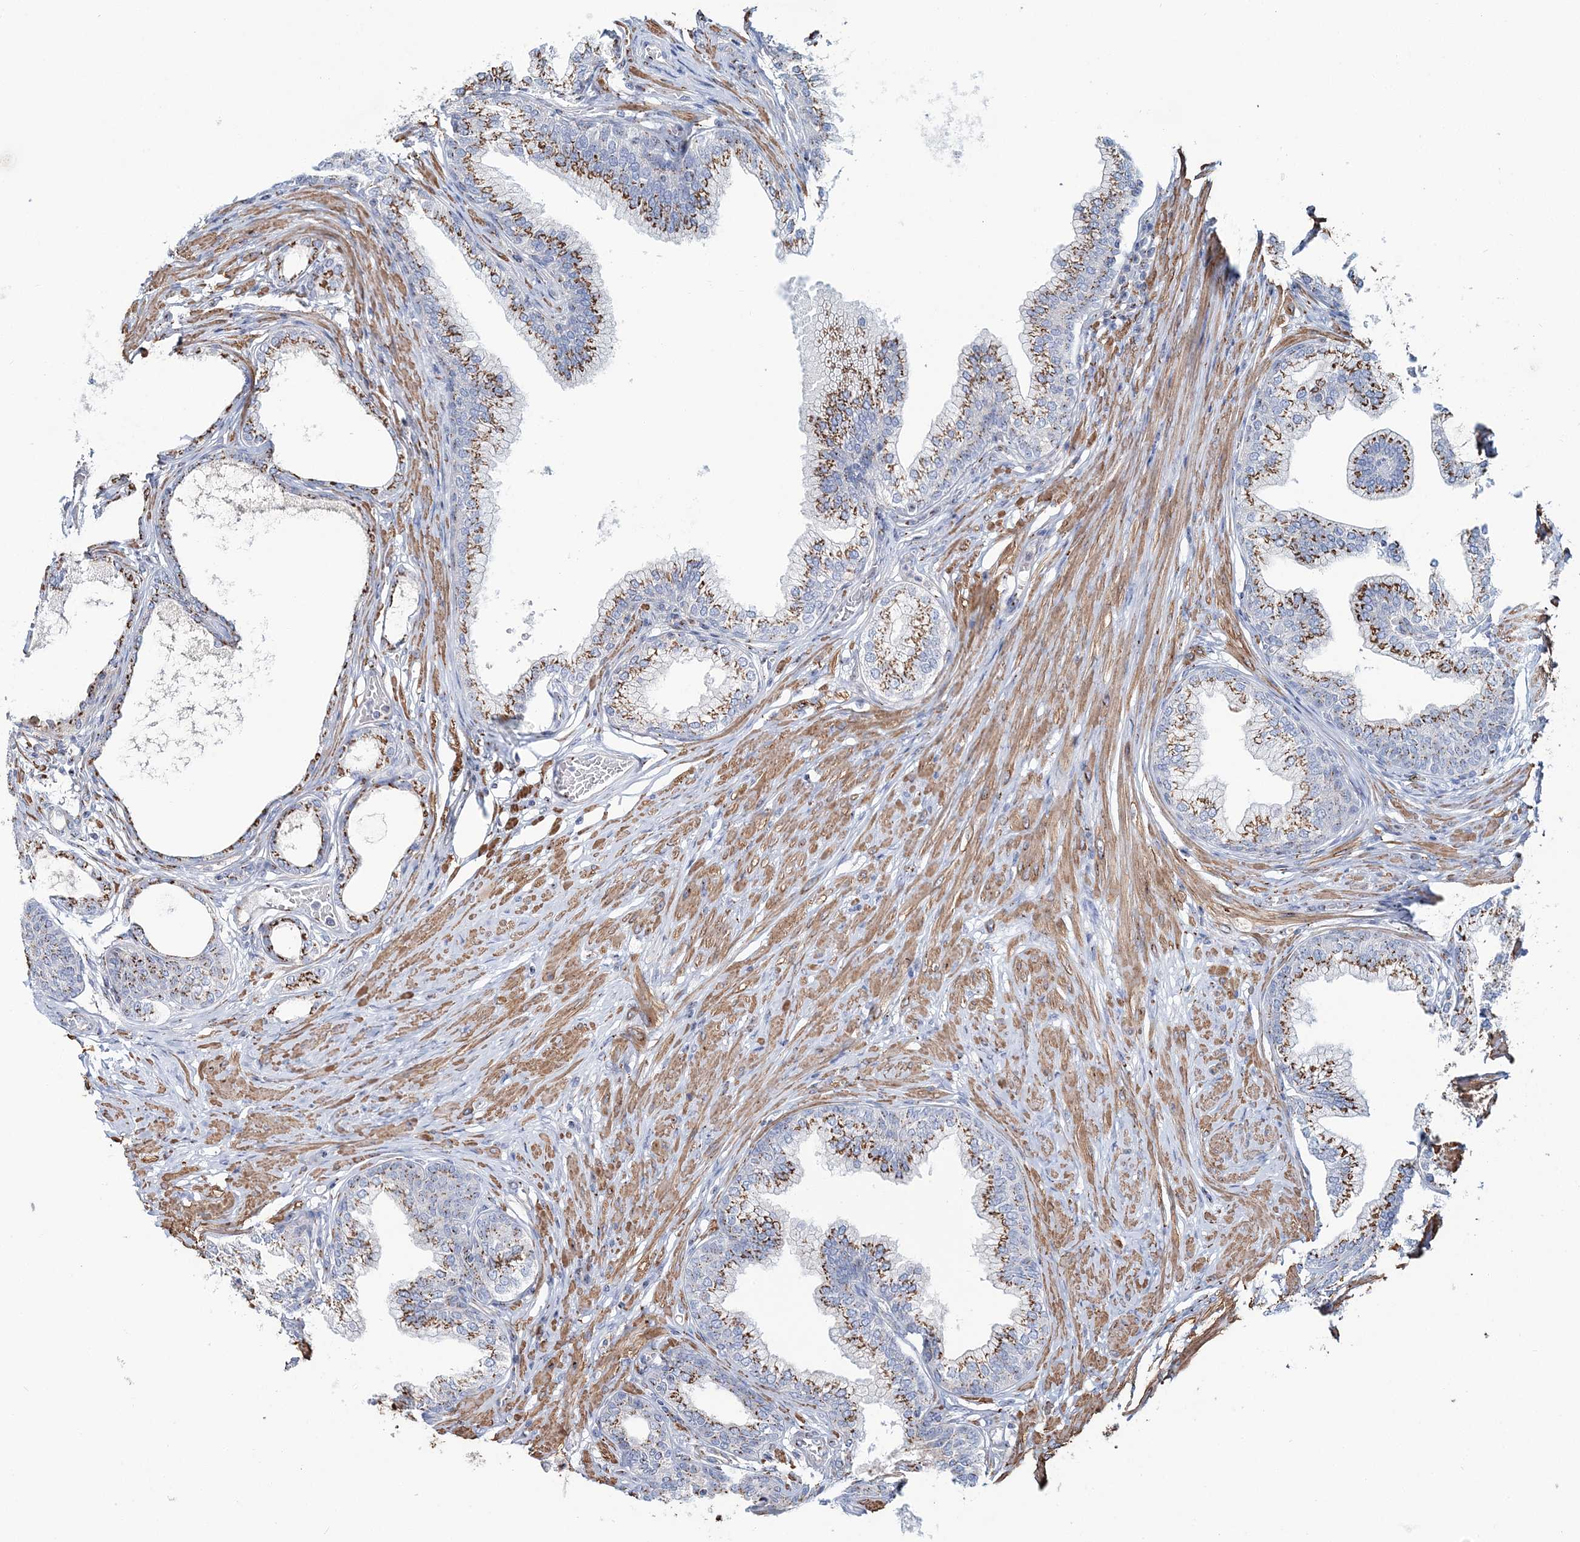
{"staining": {"intensity": "moderate", "quantity": ">75%", "location": "cytoplasmic/membranous"}, "tissue": "prostate", "cell_type": "Glandular cells", "image_type": "normal", "snomed": [{"axis": "morphology", "description": "Normal tissue, NOS"}, {"axis": "morphology", "description": "Urothelial carcinoma, Low grade"}, {"axis": "topography", "description": "Urinary bladder"}, {"axis": "topography", "description": "Prostate"}], "caption": "Moderate cytoplasmic/membranous staining for a protein is seen in approximately >75% of glandular cells of normal prostate using immunohistochemistry.", "gene": "MAN1A2", "patient": {"sex": "male", "age": 60}}